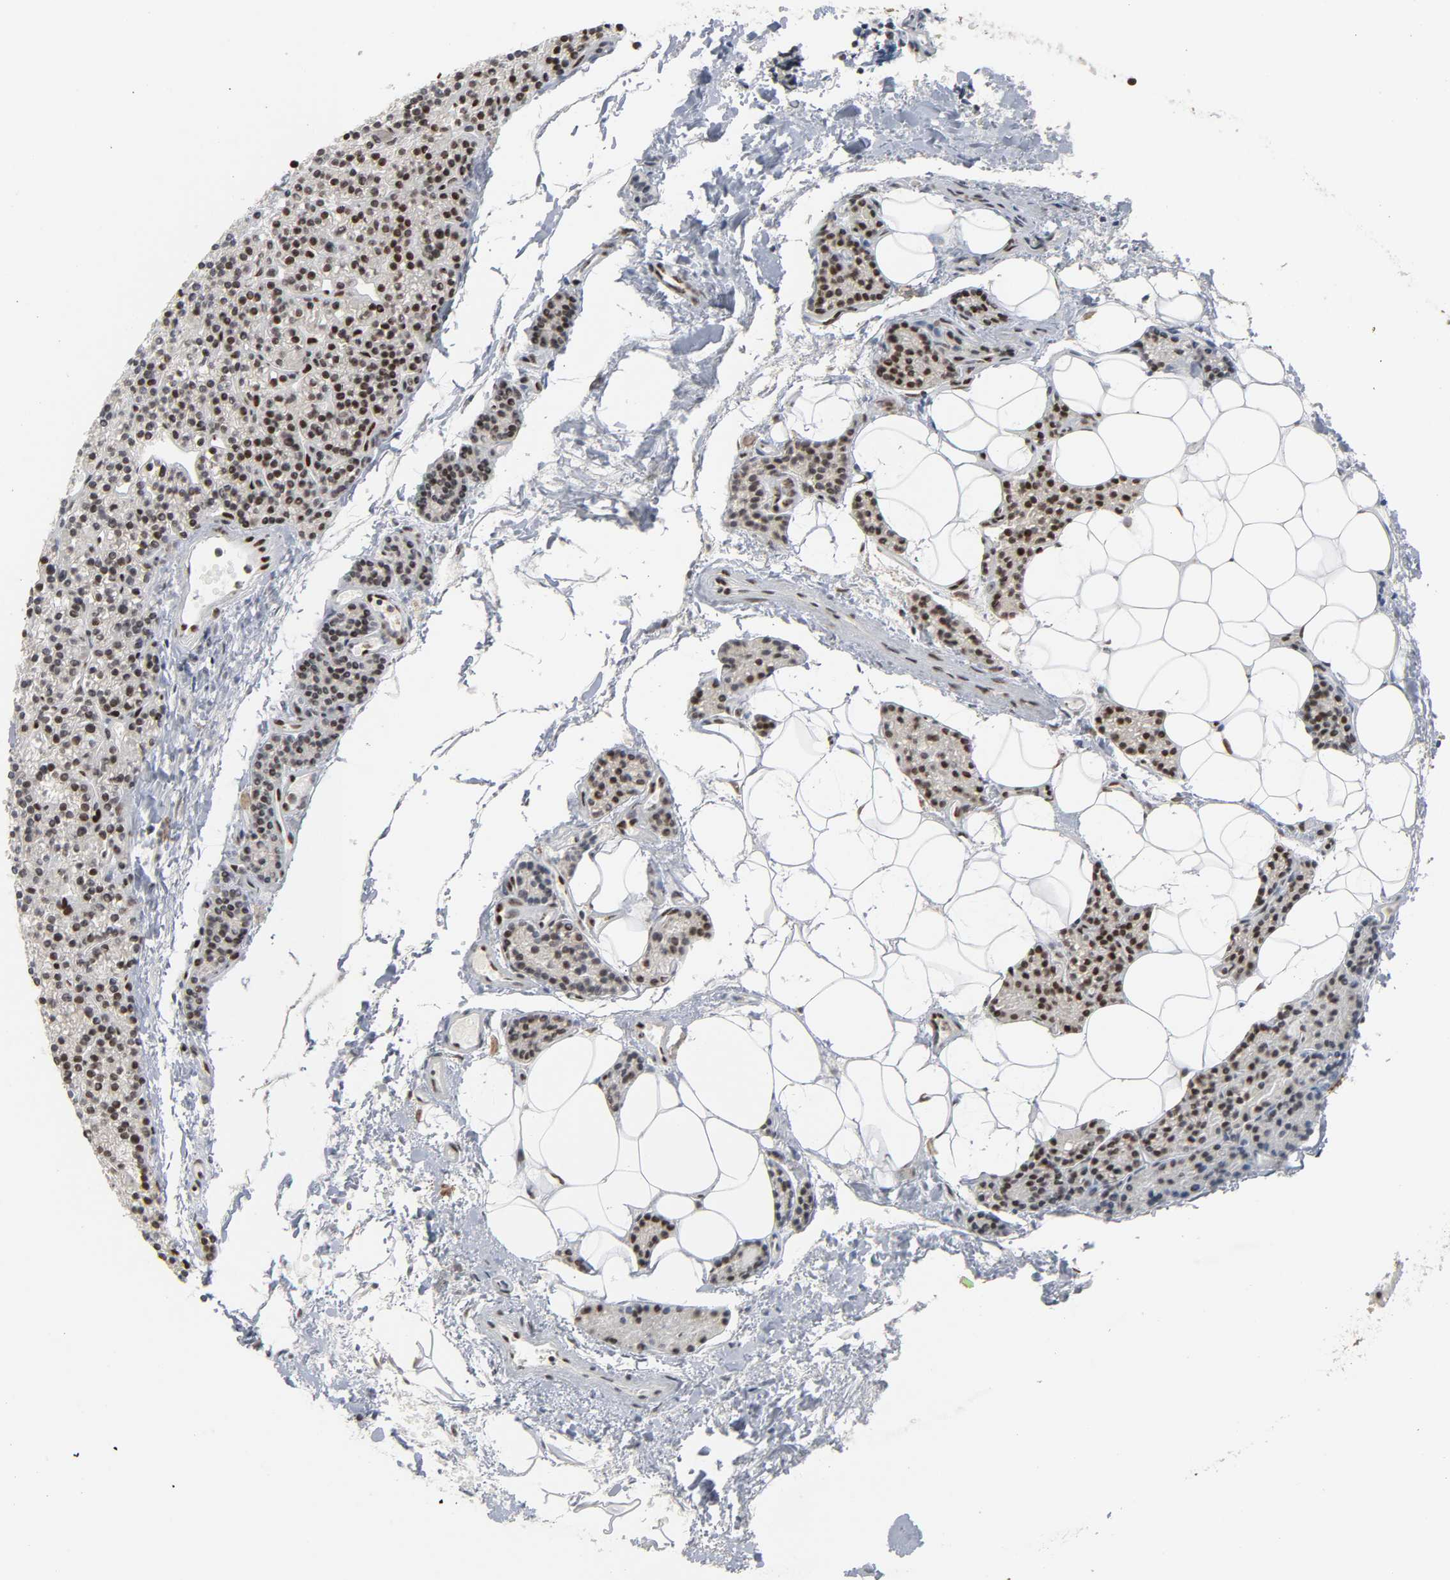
{"staining": {"intensity": "strong", "quantity": ">75%", "location": "nuclear"}, "tissue": "parathyroid gland", "cell_type": "Glandular cells", "image_type": "normal", "snomed": [{"axis": "morphology", "description": "Normal tissue, NOS"}, {"axis": "topography", "description": "Parathyroid gland"}], "caption": "About >75% of glandular cells in benign parathyroid gland exhibit strong nuclear protein staining as visualized by brown immunohistochemical staining.", "gene": "SUMO1", "patient": {"sex": "female", "age": 50}}